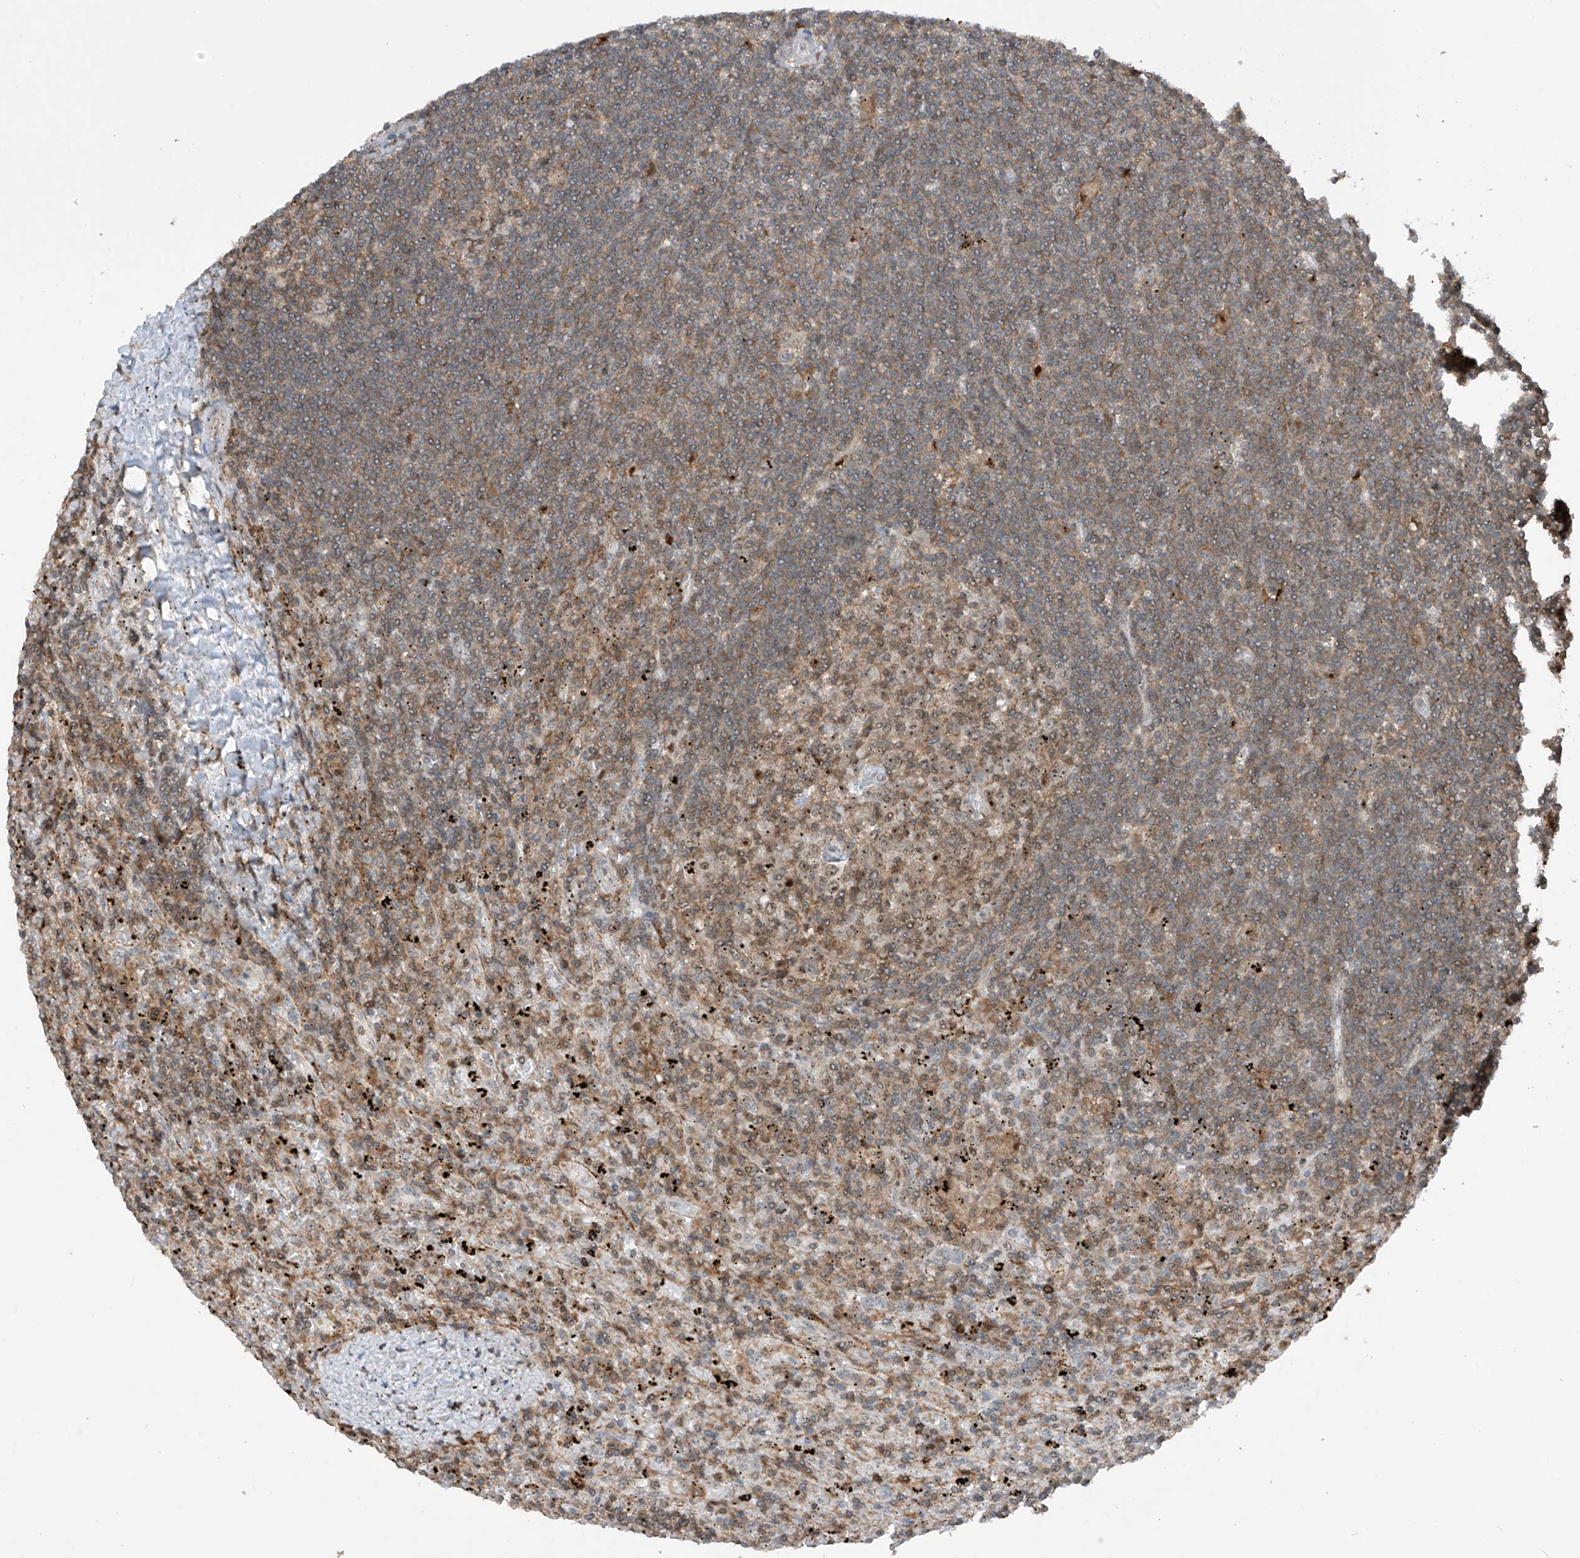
{"staining": {"intensity": "moderate", "quantity": "<25%", "location": "nuclear"}, "tissue": "lymphoma", "cell_type": "Tumor cells", "image_type": "cancer", "snomed": [{"axis": "morphology", "description": "Malignant lymphoma, non-Hodgkin's type, Low grade"}, {"axis": "topography", "description": "Spleen"}], "caption": "IHC of human lymphoma demonstrates low levels of moderate nuclear positivity in approximately <25% of tumor cells.", "gene": "REPIN1", "patient": {"sex": "male", "age": 76}}